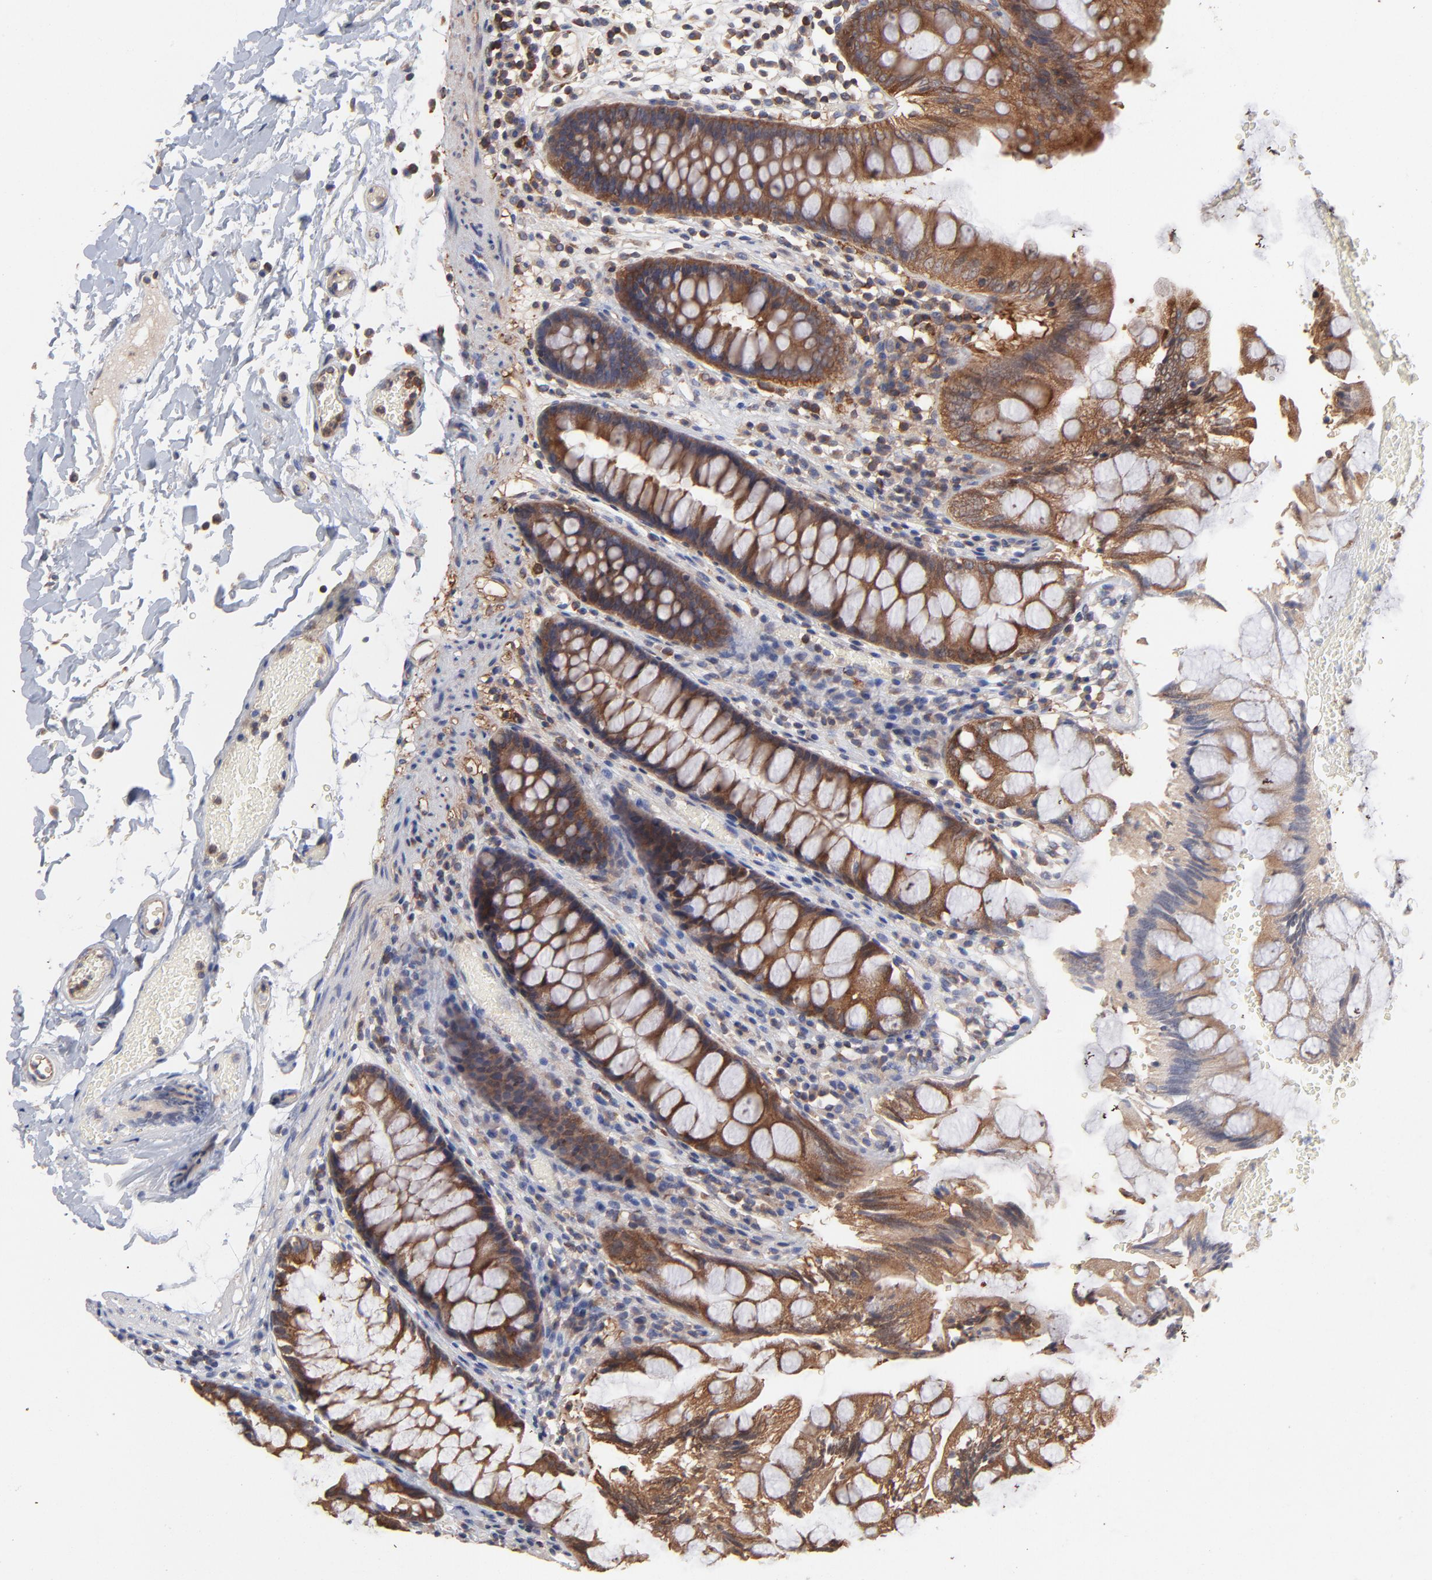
{"staining": {"intensity": "negative", "quantity": "none", "location": "none"}, "tissue": "colon", "cell_type": "Endothelial cells", "image_type": "normal", "snomed": [{"axis": "morphology", "description": "Normal tissue, NOS"}, {"axis": "topography", "description": "Smooth muscle"}, {"axis": "topography", "description": "Colon"}], "caption": "This micrograph is of normal colon stained with IHC to label a protein in brown with the nuclei are counter-stained blue. There is no staining in endothelial cells. (DAB (3,3'-diaminobenzidine) immunohistochemistry (IHC) with hematoxylin counter stain).", "gene": "NFKBIA", "patient": {"sex": "male", "age": 67}}